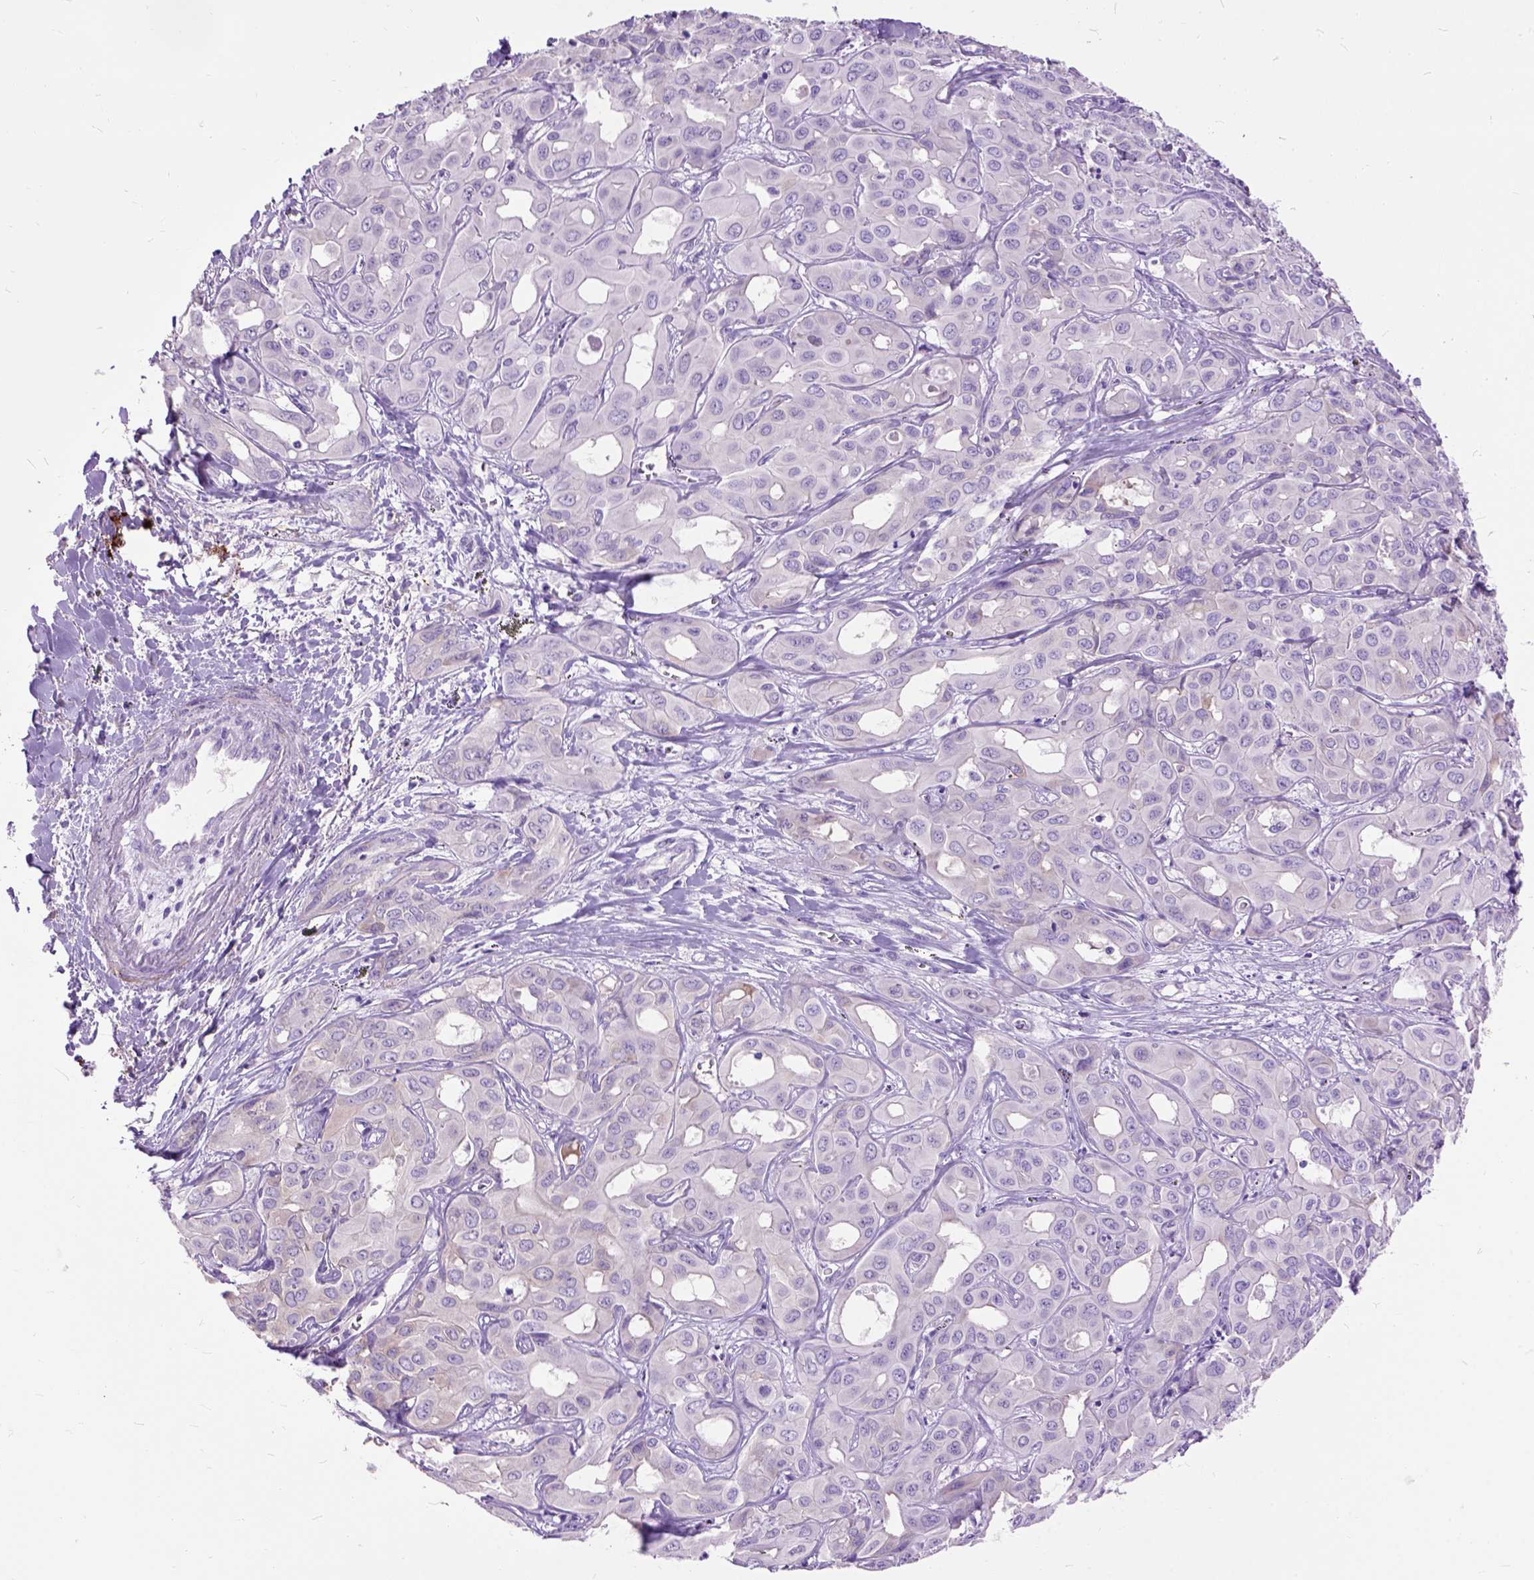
{"staining": {"intensity": "negative", "quantity": "none", "location": "none"}, "tissue": "liver cancer", "cell_type": "Tumor cells", "image_type": "cancer", "snomed": [{"axis": "morphology", "description": "Cholangiocarcinoma"}, {"axis": "topography", "description": "Liver"}], "caption": "There is no significant expression in tumor cells of liver cancer (cholangiocarcinoma).", "gene": "MAPT", "patient": {"sex": "female", "age": 60}}